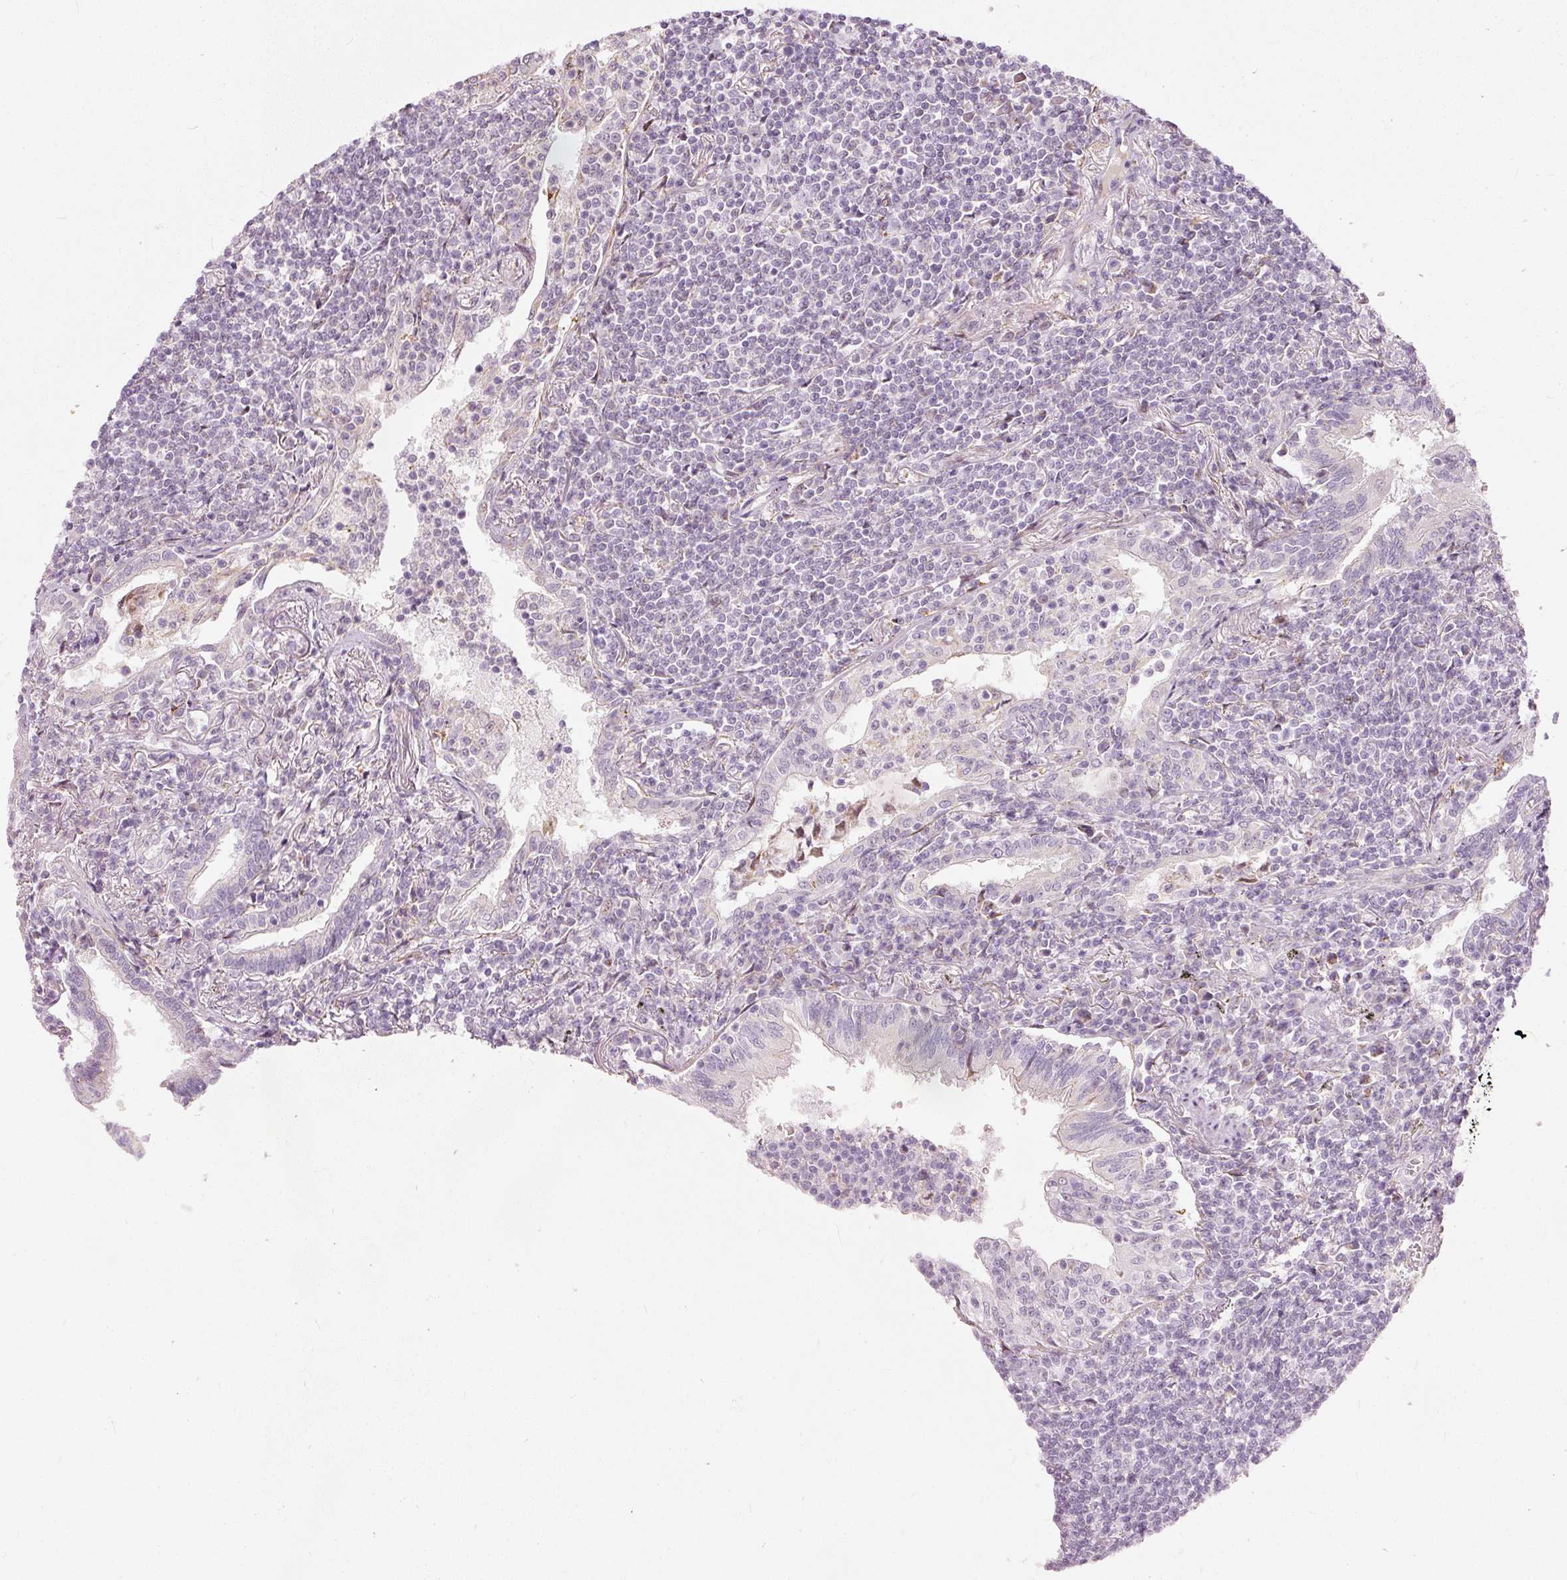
{"staining": {"intensity": "negative", "quantity": "none", "location": "none"}, "tissue": "lymphoma", "cell_type": "Tumor cells", "image_type": "cancer", "snomed": [{"axis": "morphology", "description": "Malignant lymphoma, non-Hodgkin's type, Low grade"}, {"axis": "topography", "description": "Lung"}], "caption": "Immunohistochemistry (IHC) photomicrograph of human lymphoma stained for a protein (brown), which demonstrates no positivity in tumor cells. Brightfield microscopy of immunohistochemistry stained with DAB (brown) and hematoxylin (blue), captured at high magnification.", "gene": "RNF39", "patient": {"sex": "female", "age": 71}}